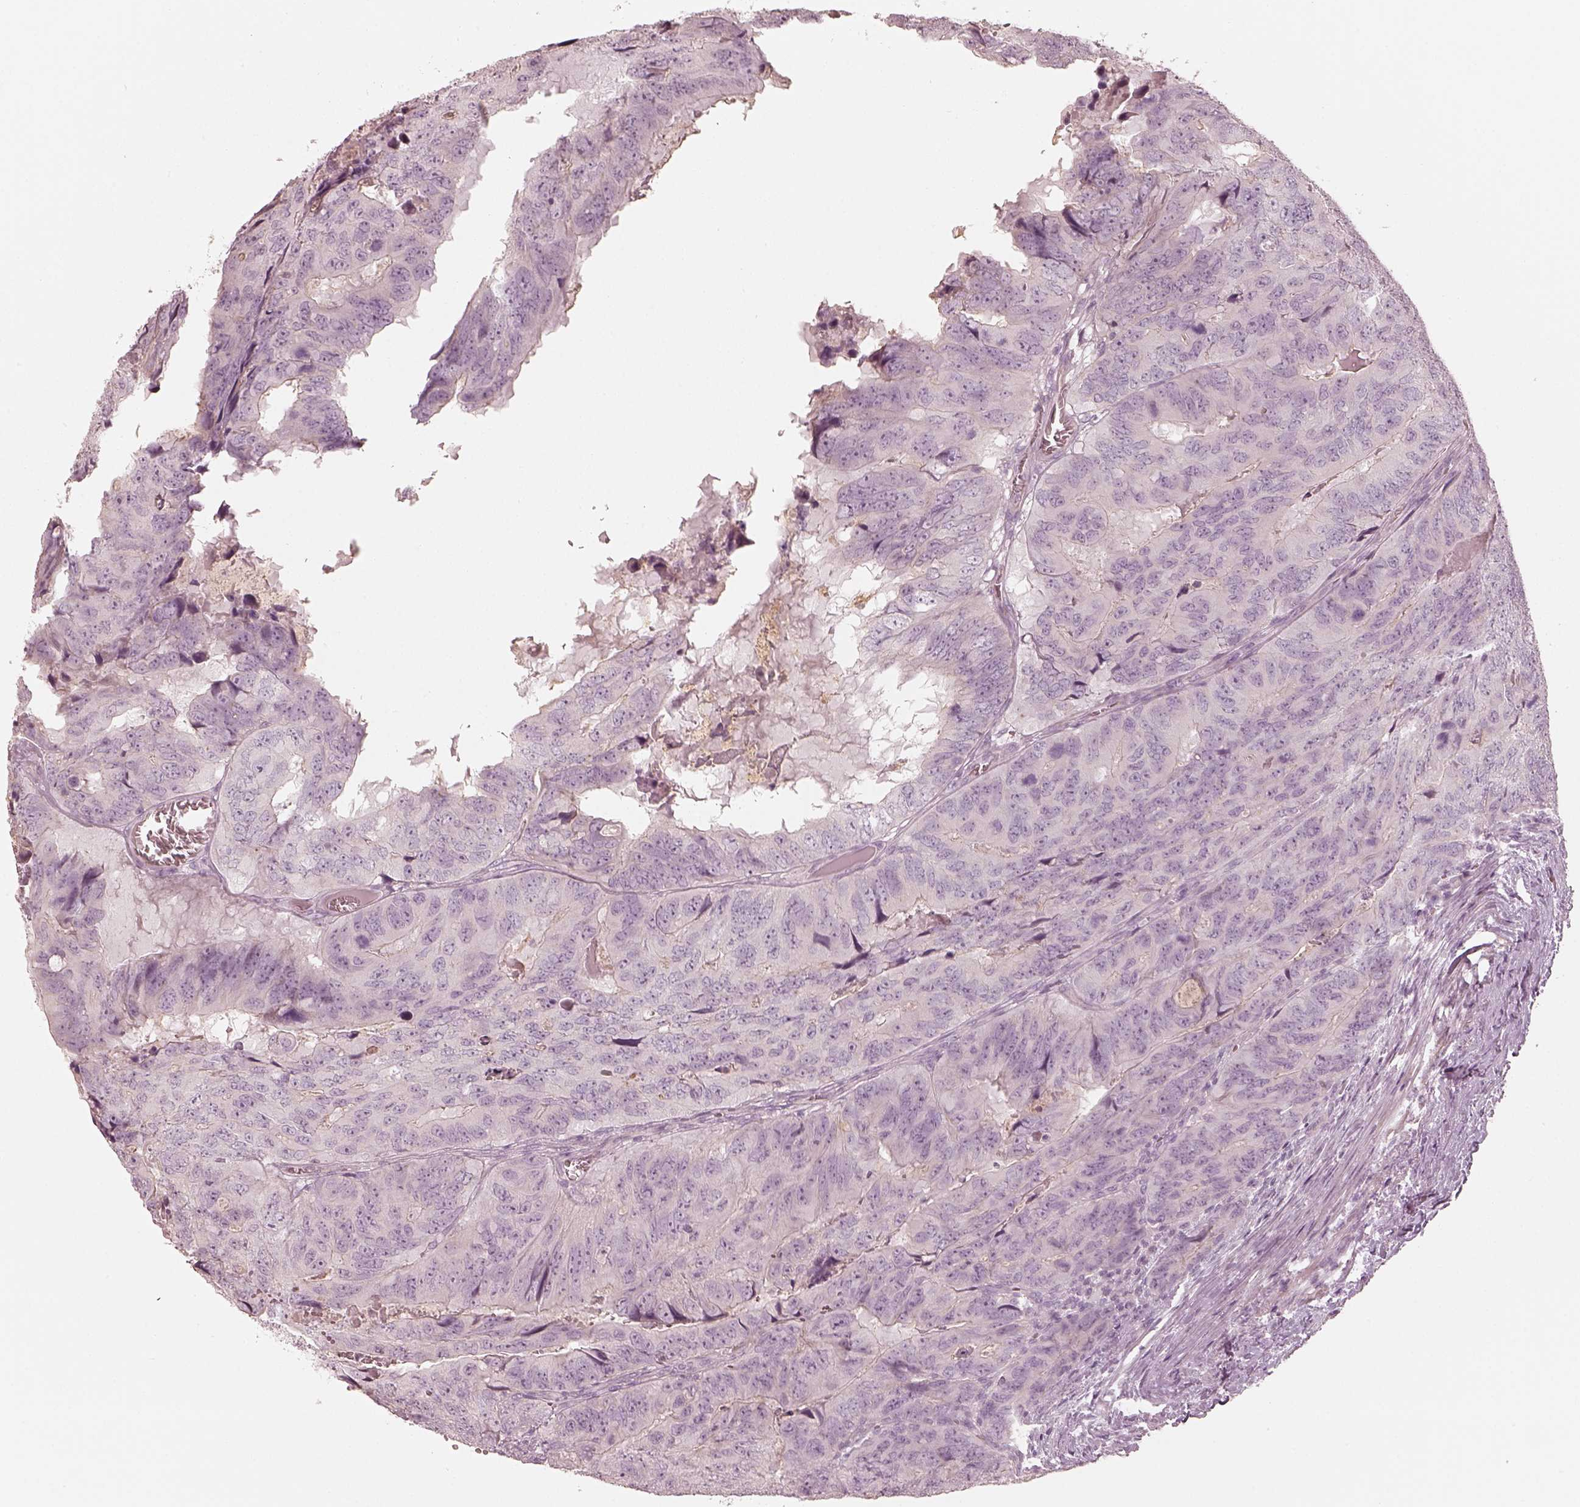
{"staining": {"intensity": "negative", "quantity": "none", "location": "none"}, "tissue": "colorectal cancer", "cell_type": "Tumor cells", "image_type": "cancer", "snomed": [{"axis": "morphology", "description": "Adenocarcinoma, NOS"}, {"axis": "topography", "description": "Colon"}], "caption": "IHC of colorectal cancer (adenocarcinoma) displays no positivity in tumor cells.", "gene": "SPATA24", "patient": {"sex": "male", "age": 79}}